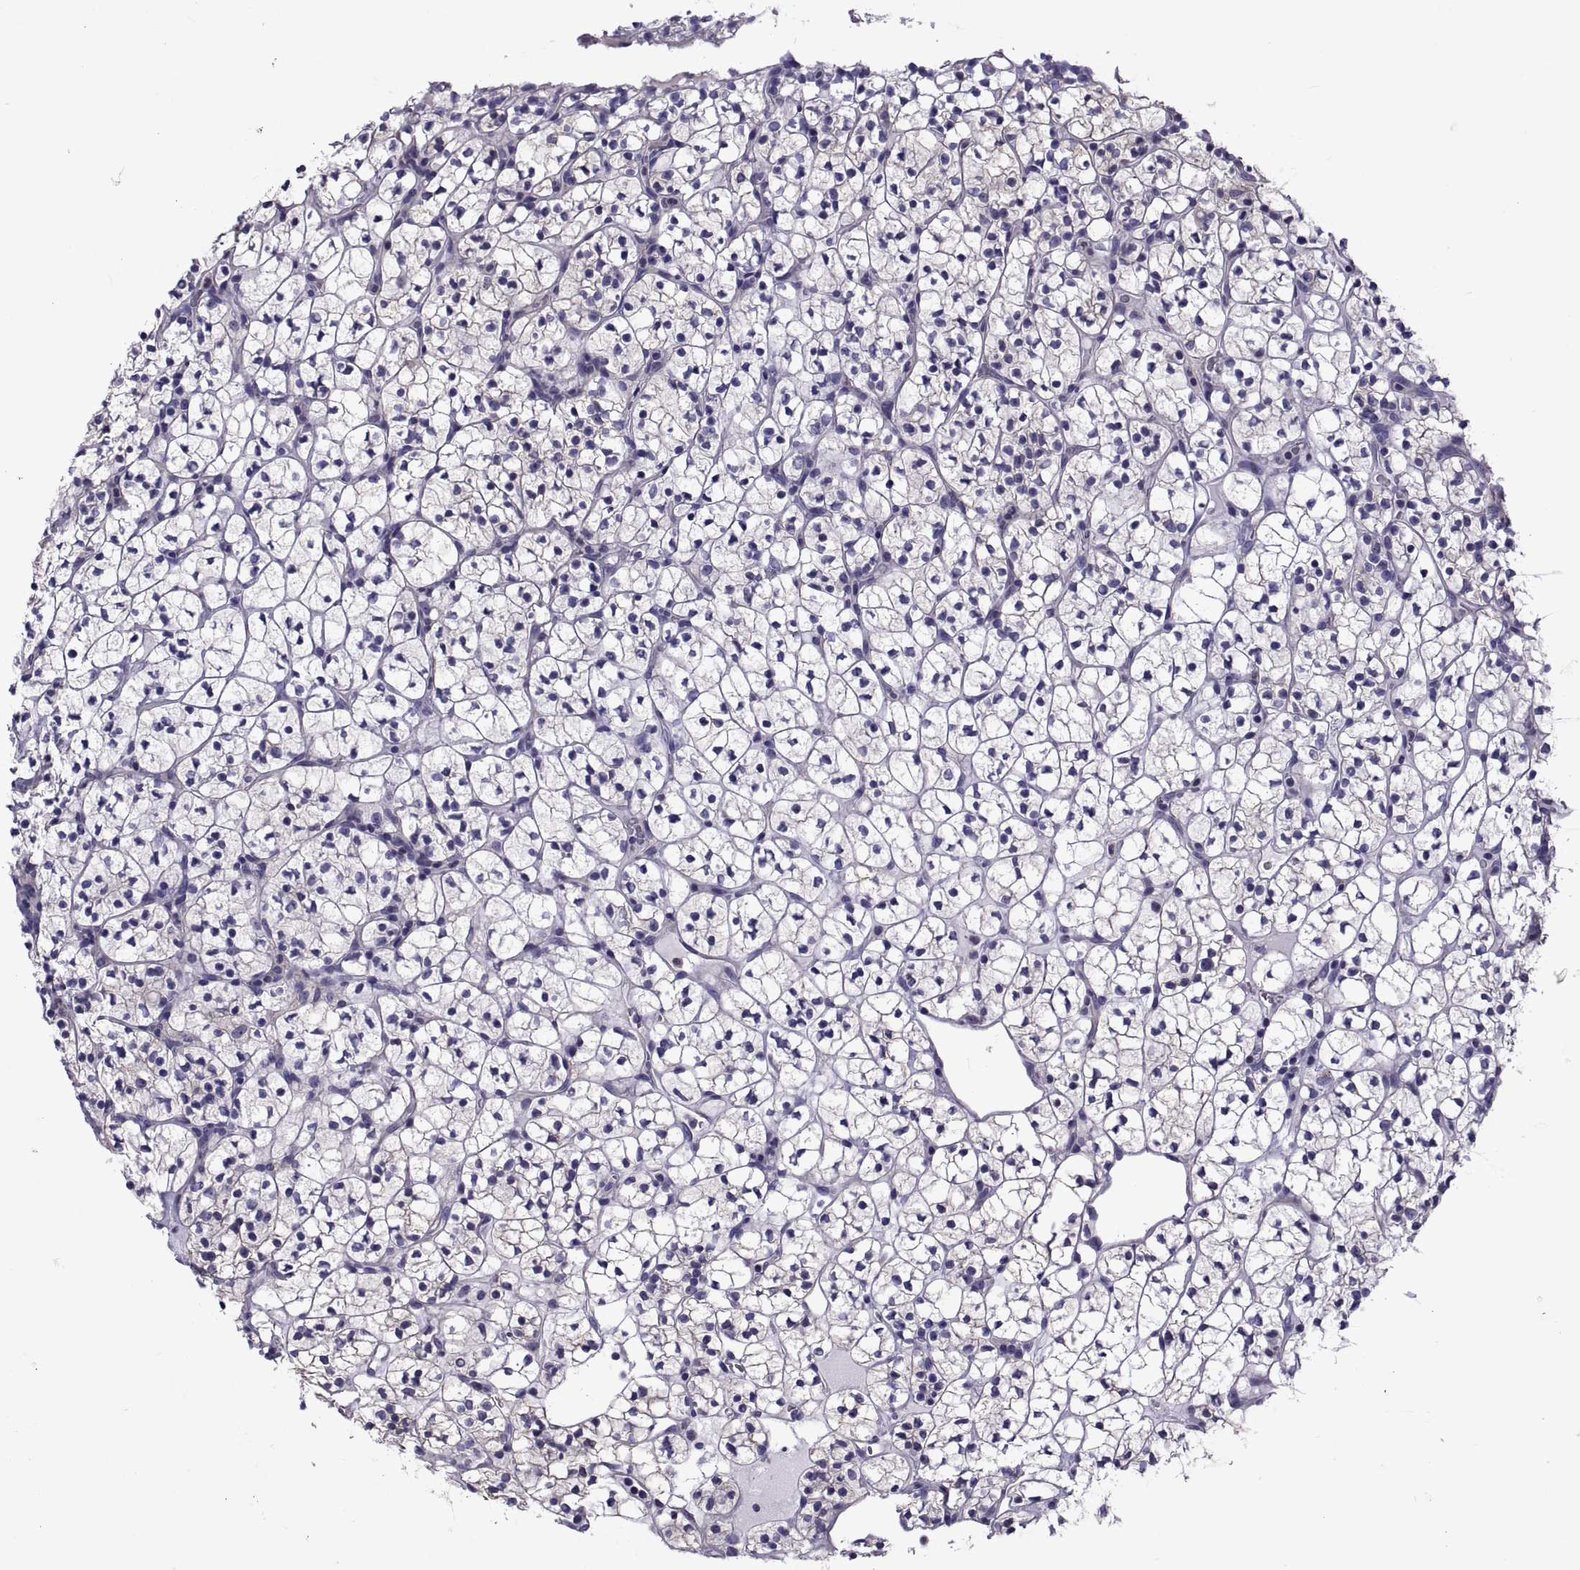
{"staining": {"intensity": "negative", "quantity": "none", "location": "none"}, "tissue": "renal cancer", "cell_type": "Tumor cells", "image_type": "cancer", "snomed": [{"axis": "morphology", "description": "Adenocarcinoma, NOS"}, {"axis": "topography", "description": "Kidney"}], "caption": "The histopathology image reveals no staining of tumor cells in renal cancer.", "gene": "TMC3", "patient": {"sex": "female", "age": 89}}